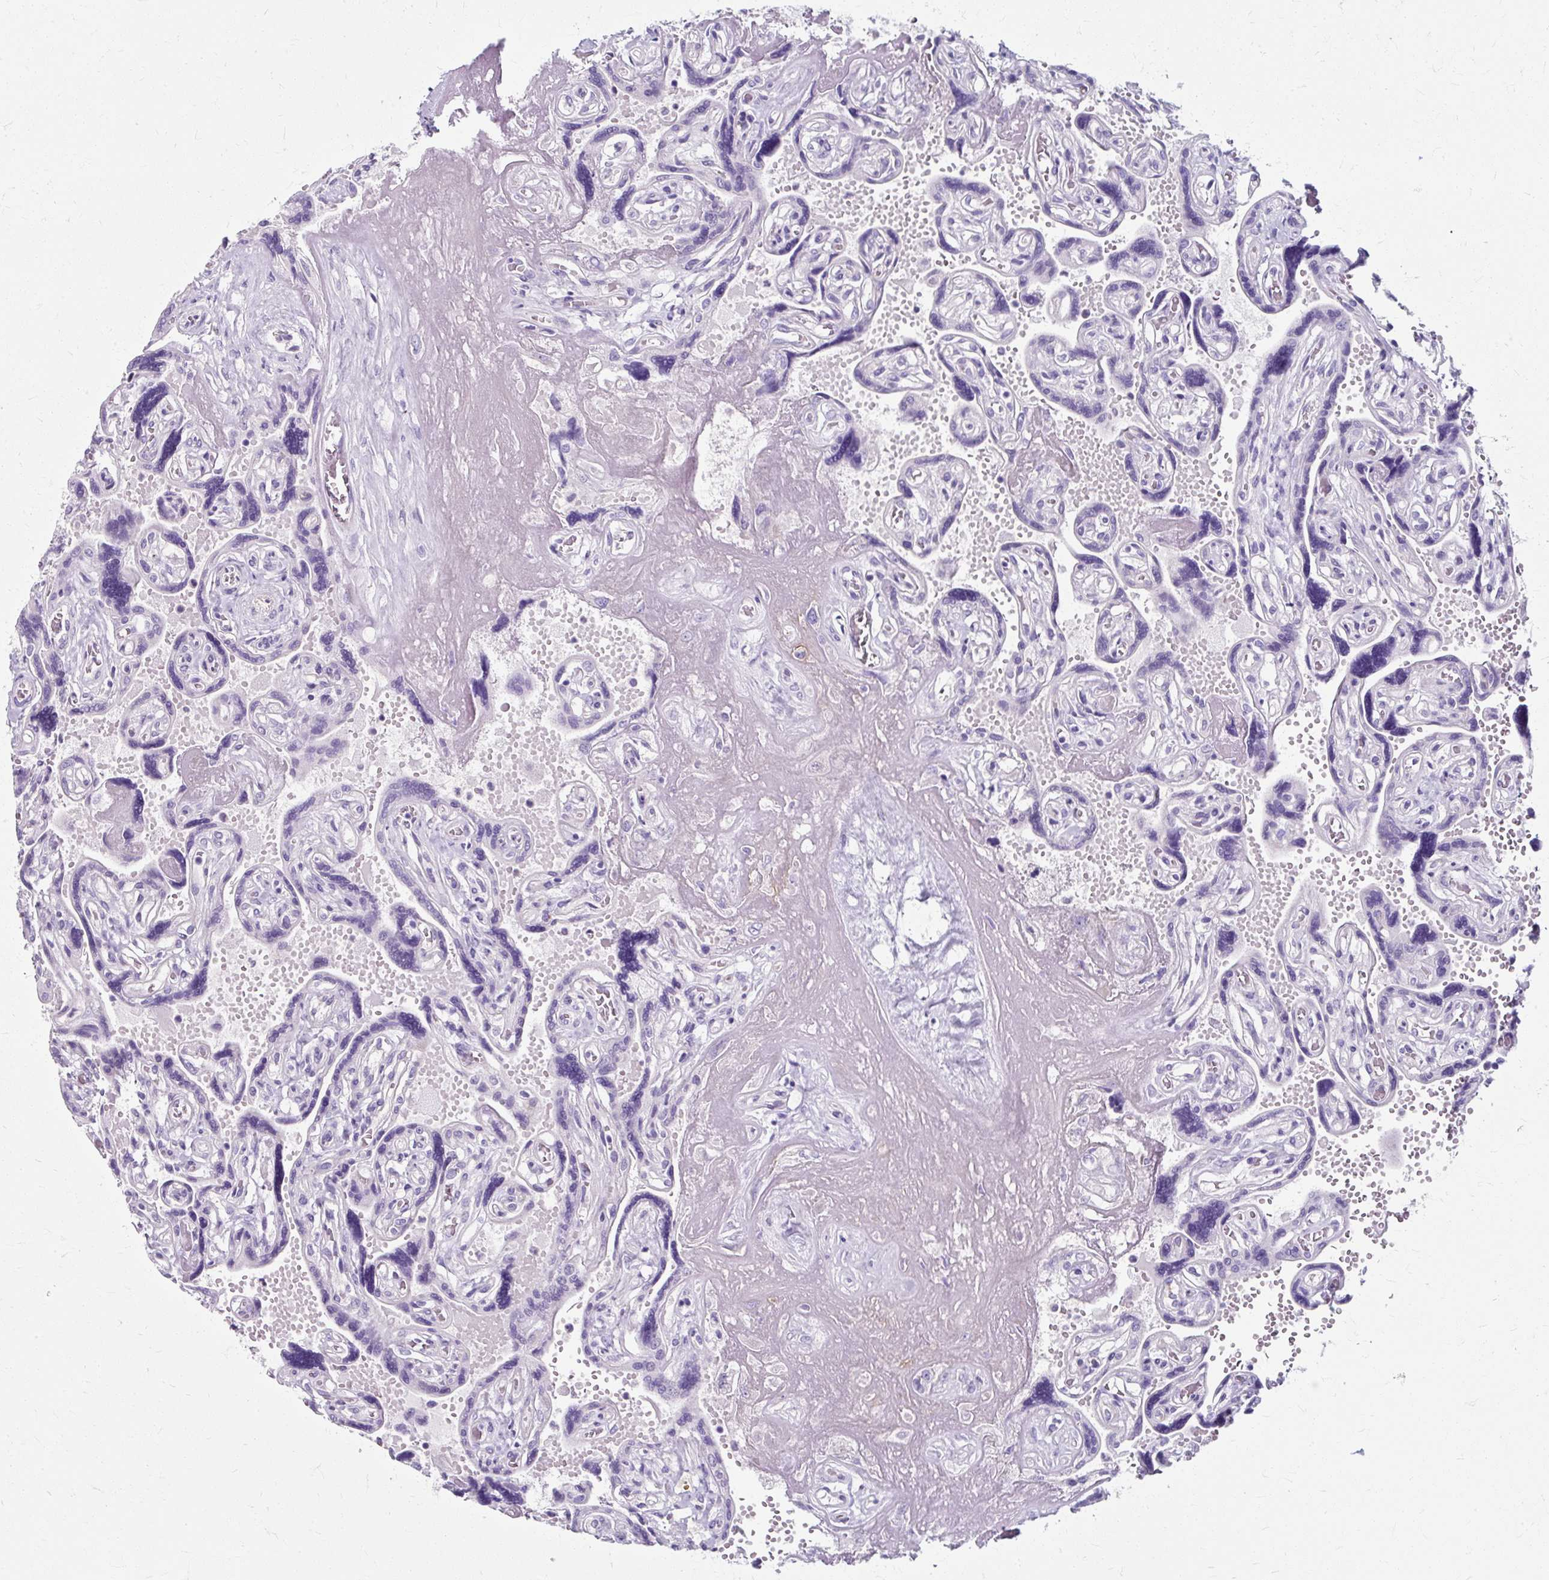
{"staining": {"intensity": "negative", "quantity": "none", "location": "none"}, "tissue": "placenta", "cell_type": "Trophoblastic cells", "image_type": "normal", "snomed": [{"axis": "morphology", "description": "Normal tissue, NOS"}, {"axis": "topography", "description": "Placenta"}], "caption": "This micrograph is of unremarkable placenta stained with IHC to label a protein in brown with the nuclei are counter-stained blue. There is no staining in trophoblastic cells. Nuclei are stained in blue.", "gene": "ZNF555", "patient": {"sex": "female", "age": 32}}